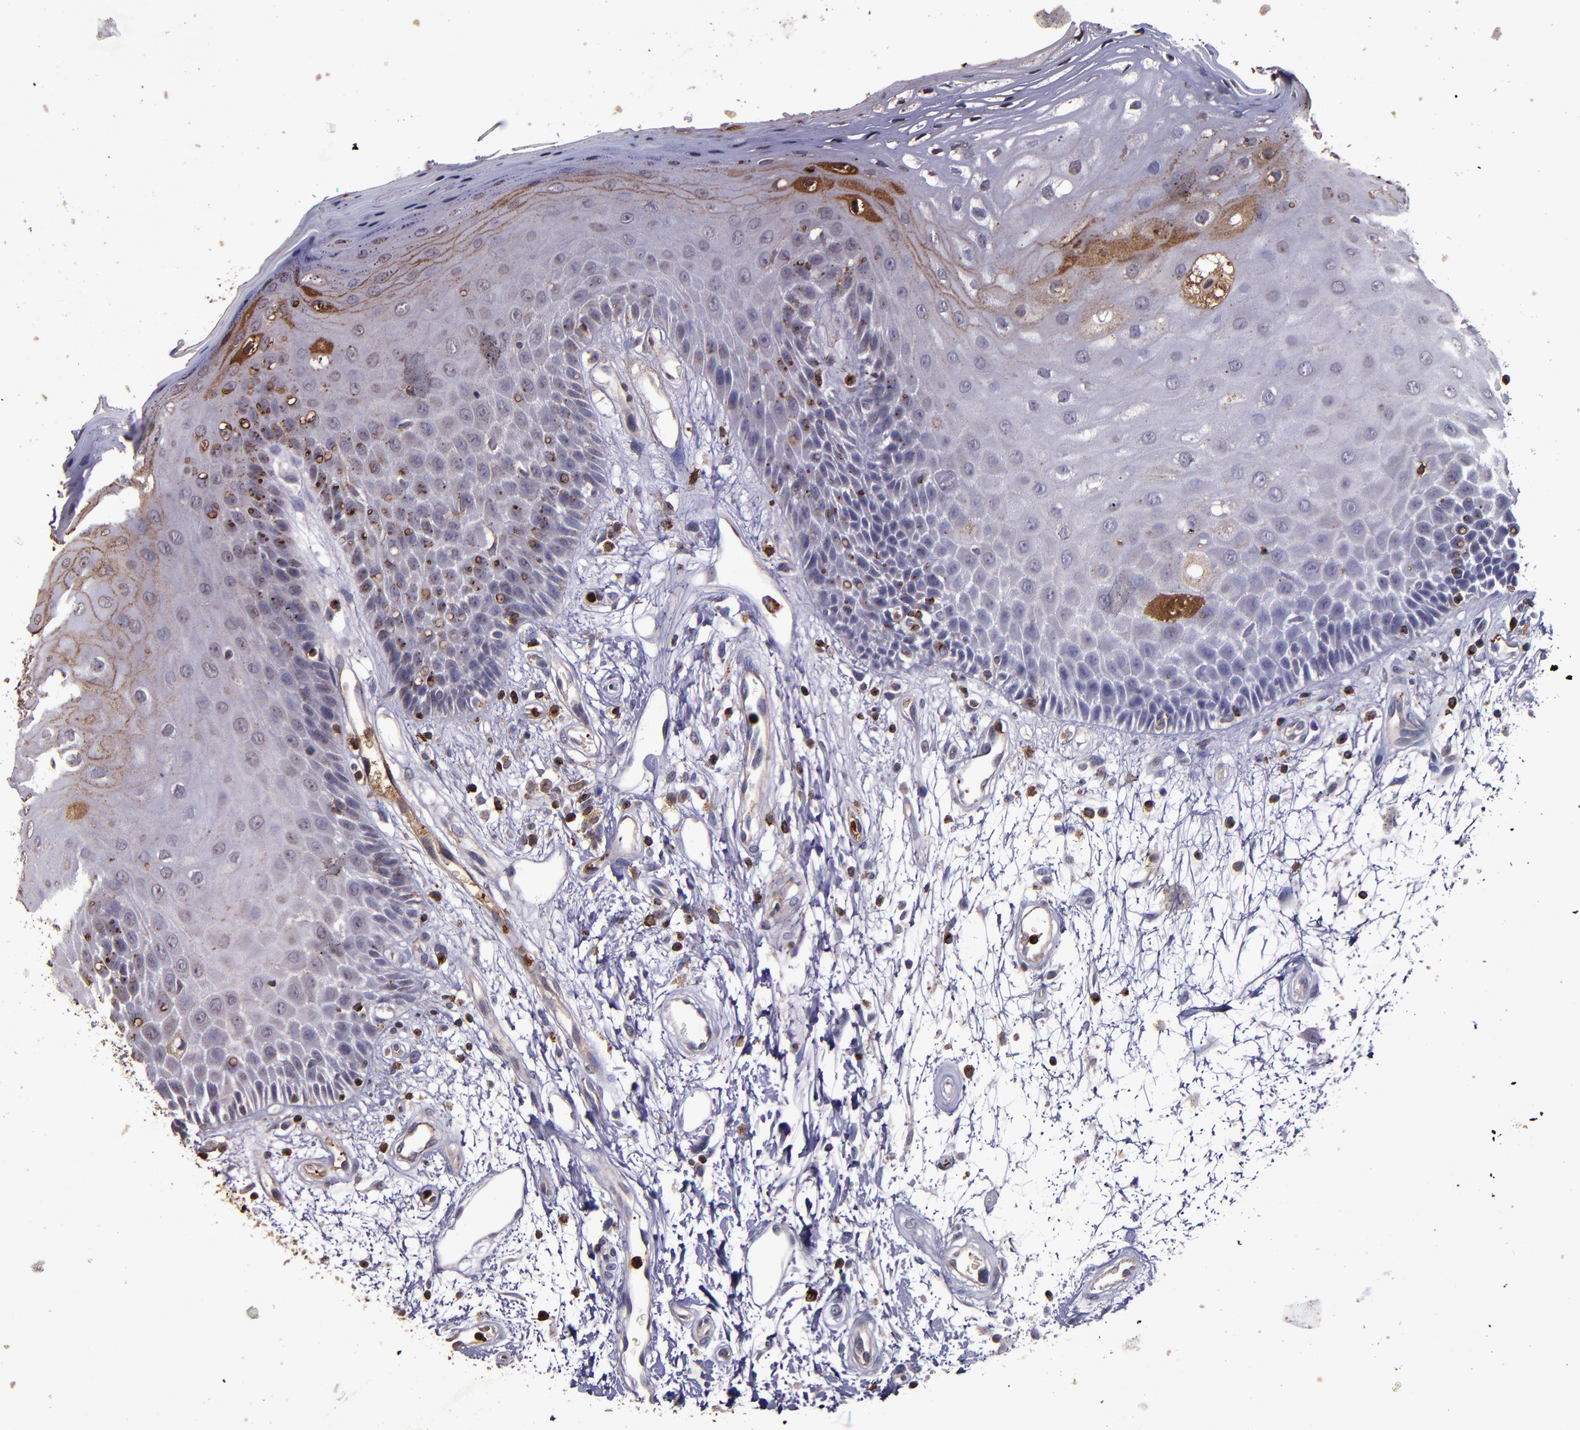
{"staining": {"intensity": "weak", "quantity": "<25%", "location": "cytoplasmic/membranous"}, "tissue": "oral mucosa", "cell_type": "Squamous epithelial cells", "image_type": "normal", "snomed": [{"axis": "morphology", "description": "Normal tissue, NOS"}, {"axis": "morphology", "description": "Squamous cell carcinoma, NOS"}, {"axis": "topography", "description": "Skeletal muscle"}, {"axis": "topography", "description": "Oral tissue"}, {"axis": "topography", "description": "Head-Neck"}], "caption": "Squamous epithelial cells are negative for brown protein staining in unremarkable oral mucosa. (DAB (3,3'-diaminobenzidine) IHC with hematoxylin counter stain).", "gene": "SLC2A3", "patient": {"sex": "female", "age": 84}}